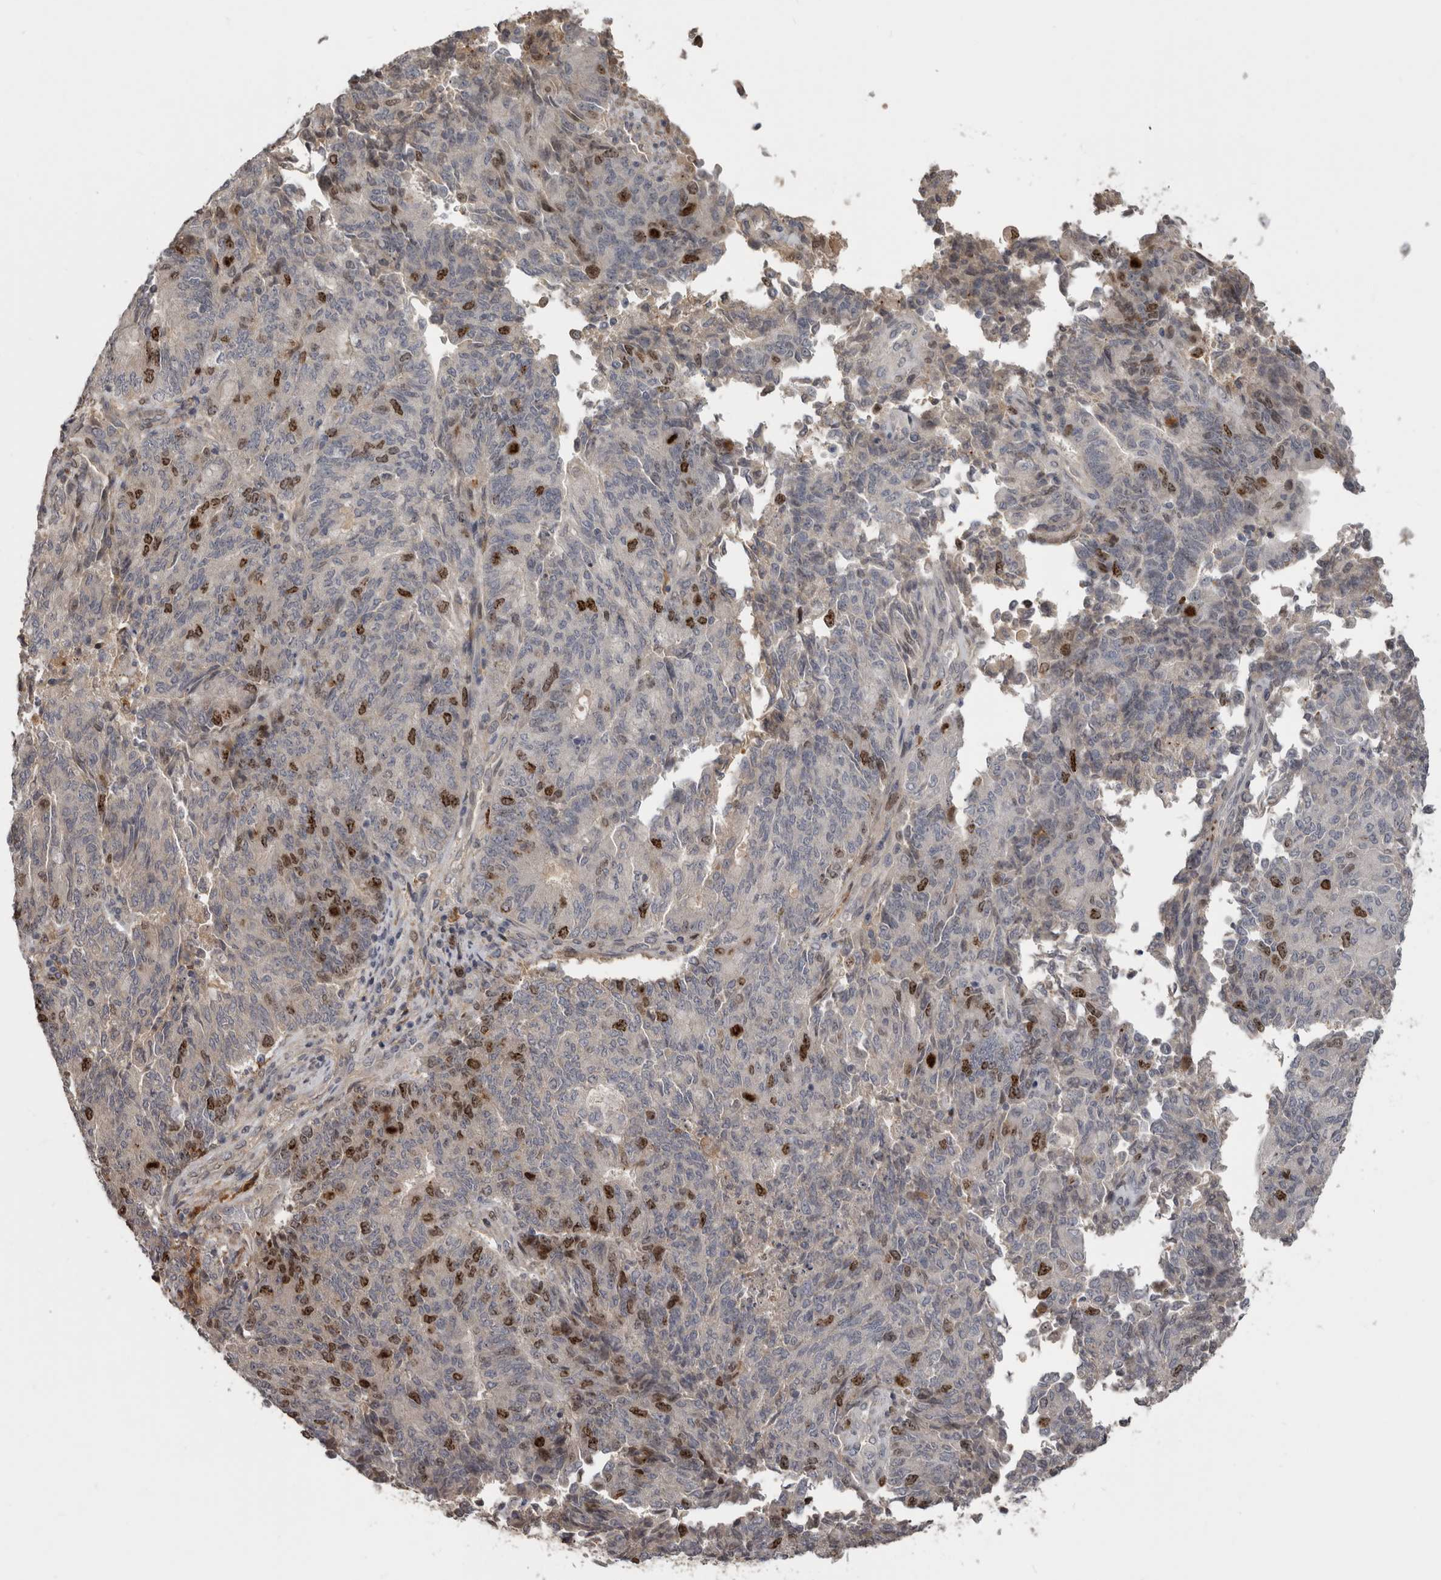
{"staining": {"intensity": "moderate", "quantity": "25%-75%", "location": "nuclear"}, "tissue": "endometrial cancer", "cell_type": "Tumor cells", "image_type": "cancer", "snomed": [{"axis": "morphology", "description": "Adenocarcinoma, NOS"}, {"axis": "topography", "description": "Endometrium"}], "caption": "Immunohistochemical staining of human endometrial cancer exhibits medium levels of moderate nuclear protein positivity in approximately 25%-75% of tumor cells. Using DAB (brown) and hematoxylin (blue) stains, captured at high magnification using brightfield microscopy.", "gene": "CDCA8", "patient": {"sex": "female", "age": 80}}